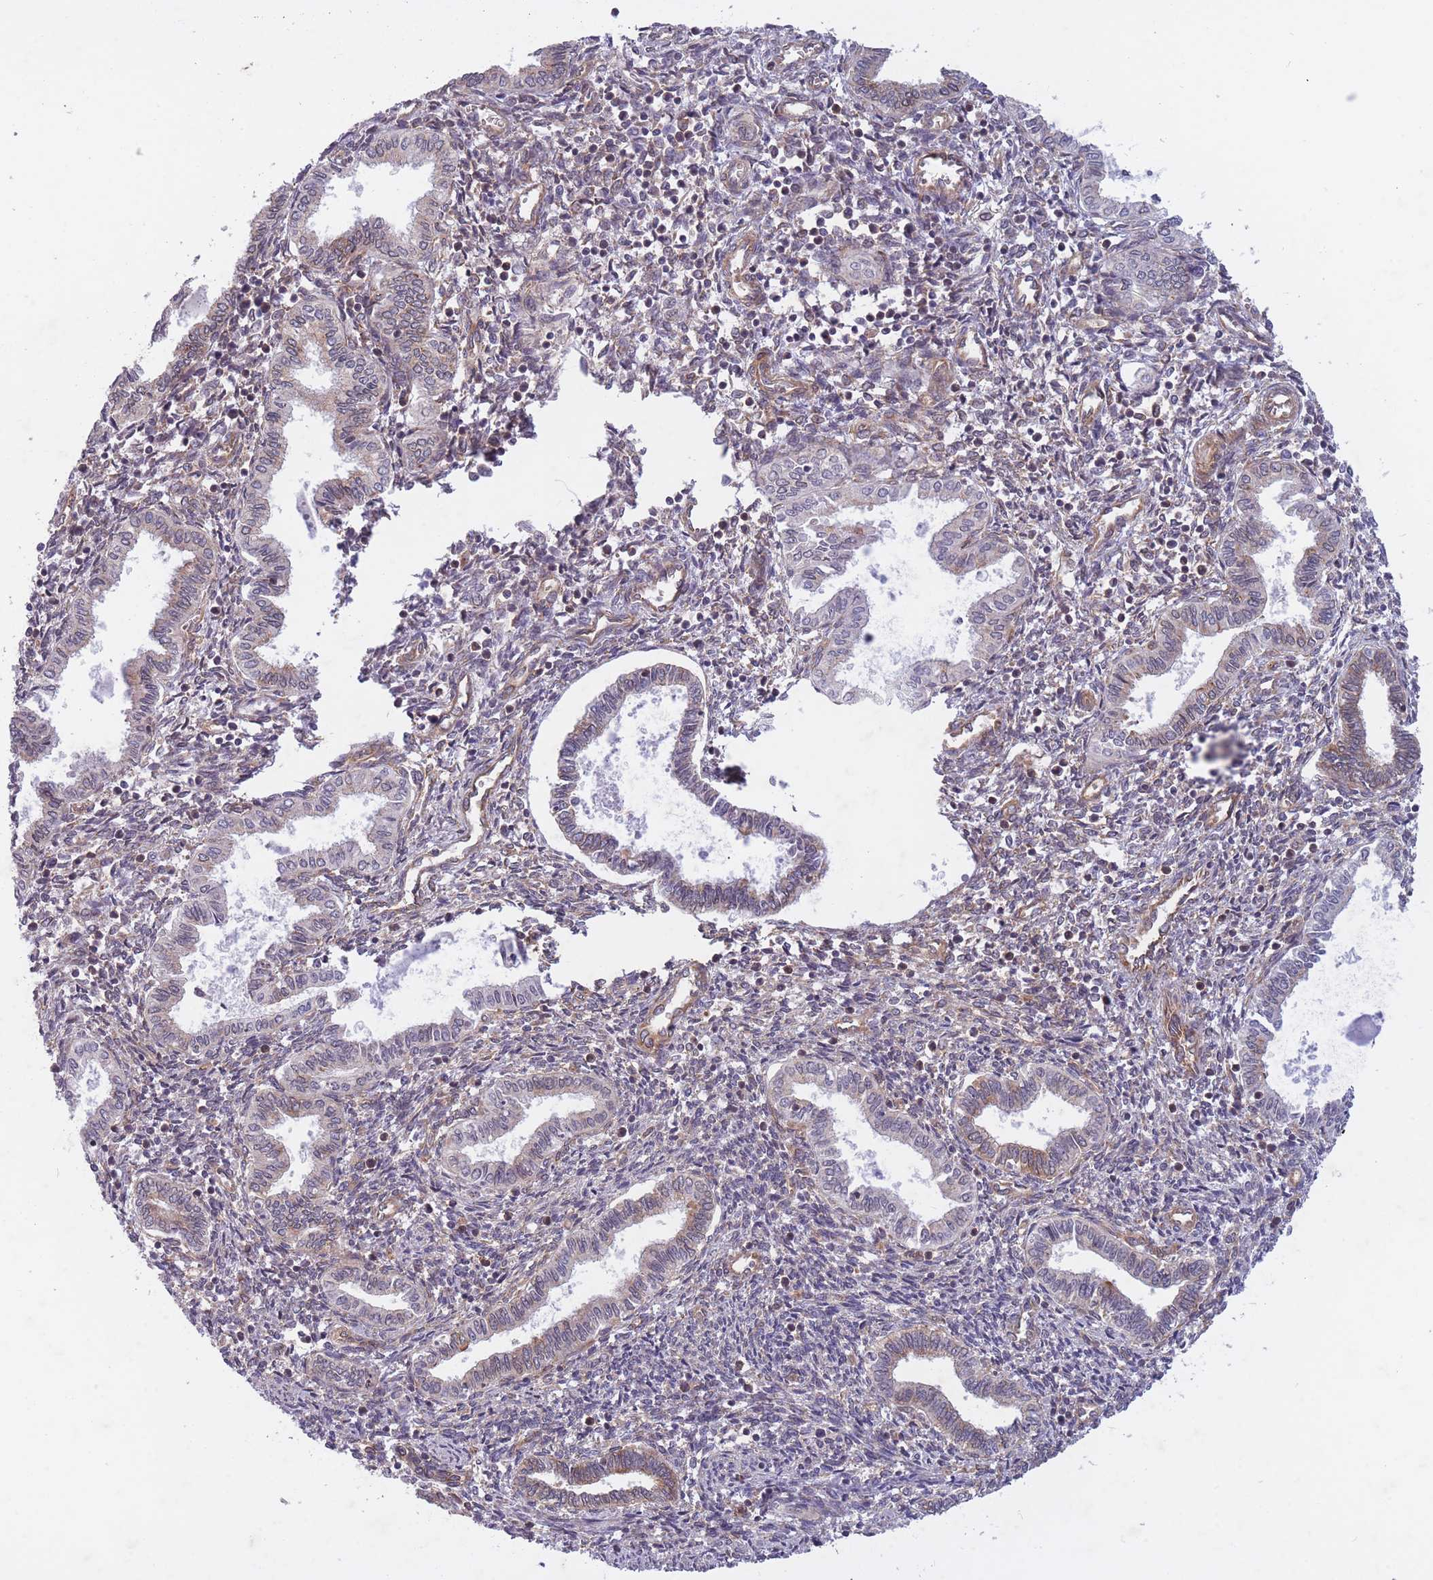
{"staining": {"intensity": "moderate", "quantity": "<25%", "location": "cytoplasmic/membranous"}, "tissue": "endometrium", "cell_type": "Cells in endometrial stroma", "image_type": "normal", "snomed": [{"axis": "morphology", "description": "Normal tissue, NOS"}, {"axis": "topography", "description": "Endometrium"}], "caption": "Immunohistochemical staining of benign endometrium reveals <25% levels of moderate cytoplasmic/membranous protein positivity in about <25% of cells in endometrial stroma. Immunohistochemistry stains the protein in brown and the nuclei are stained blue.", "gene": "CCDC124", "patient": {"sex": "female", "age": 37}}